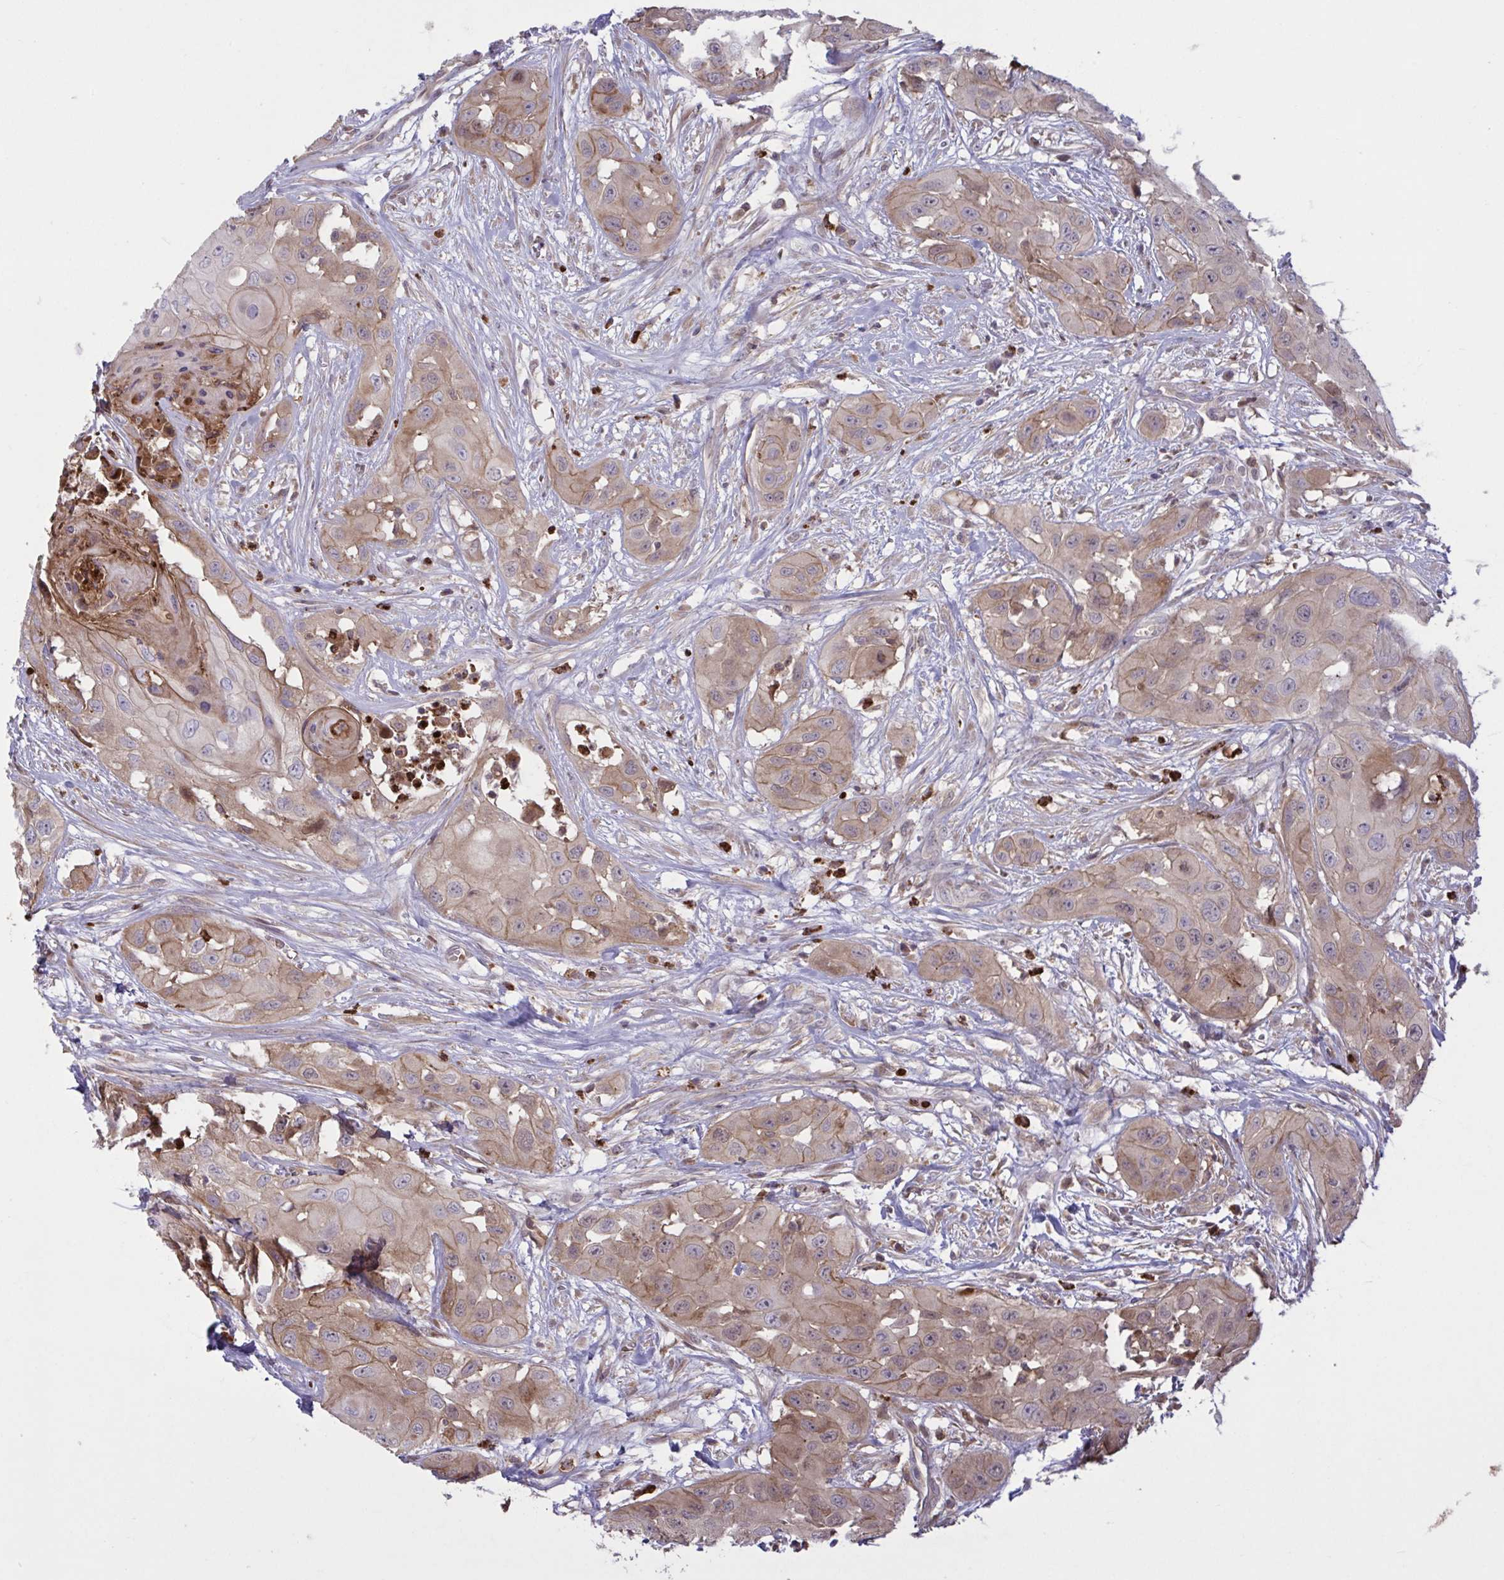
{"staining": {"intensity": "weak", "quantity": "25%-75%", "location": "cytoplasmic/membranous"}, "tissue": "head and neck cancer", "cell_type": "Tumor cells", "image_type": "cancer", "snomed": [{"axis": "morphology", "description": "Squamous cell carcinoma, NOS"}, {"axis": "topography", "description": "Head-Neck"}], "caption": "Weak cytoplasmic/membranous positivity for a protein is identified in about 25%-75% of tumor cells of head and neck squamous cell carcinoma using IHC.", "gene": "IL1R1", "patient": {"sex": "male", "age": 83}}